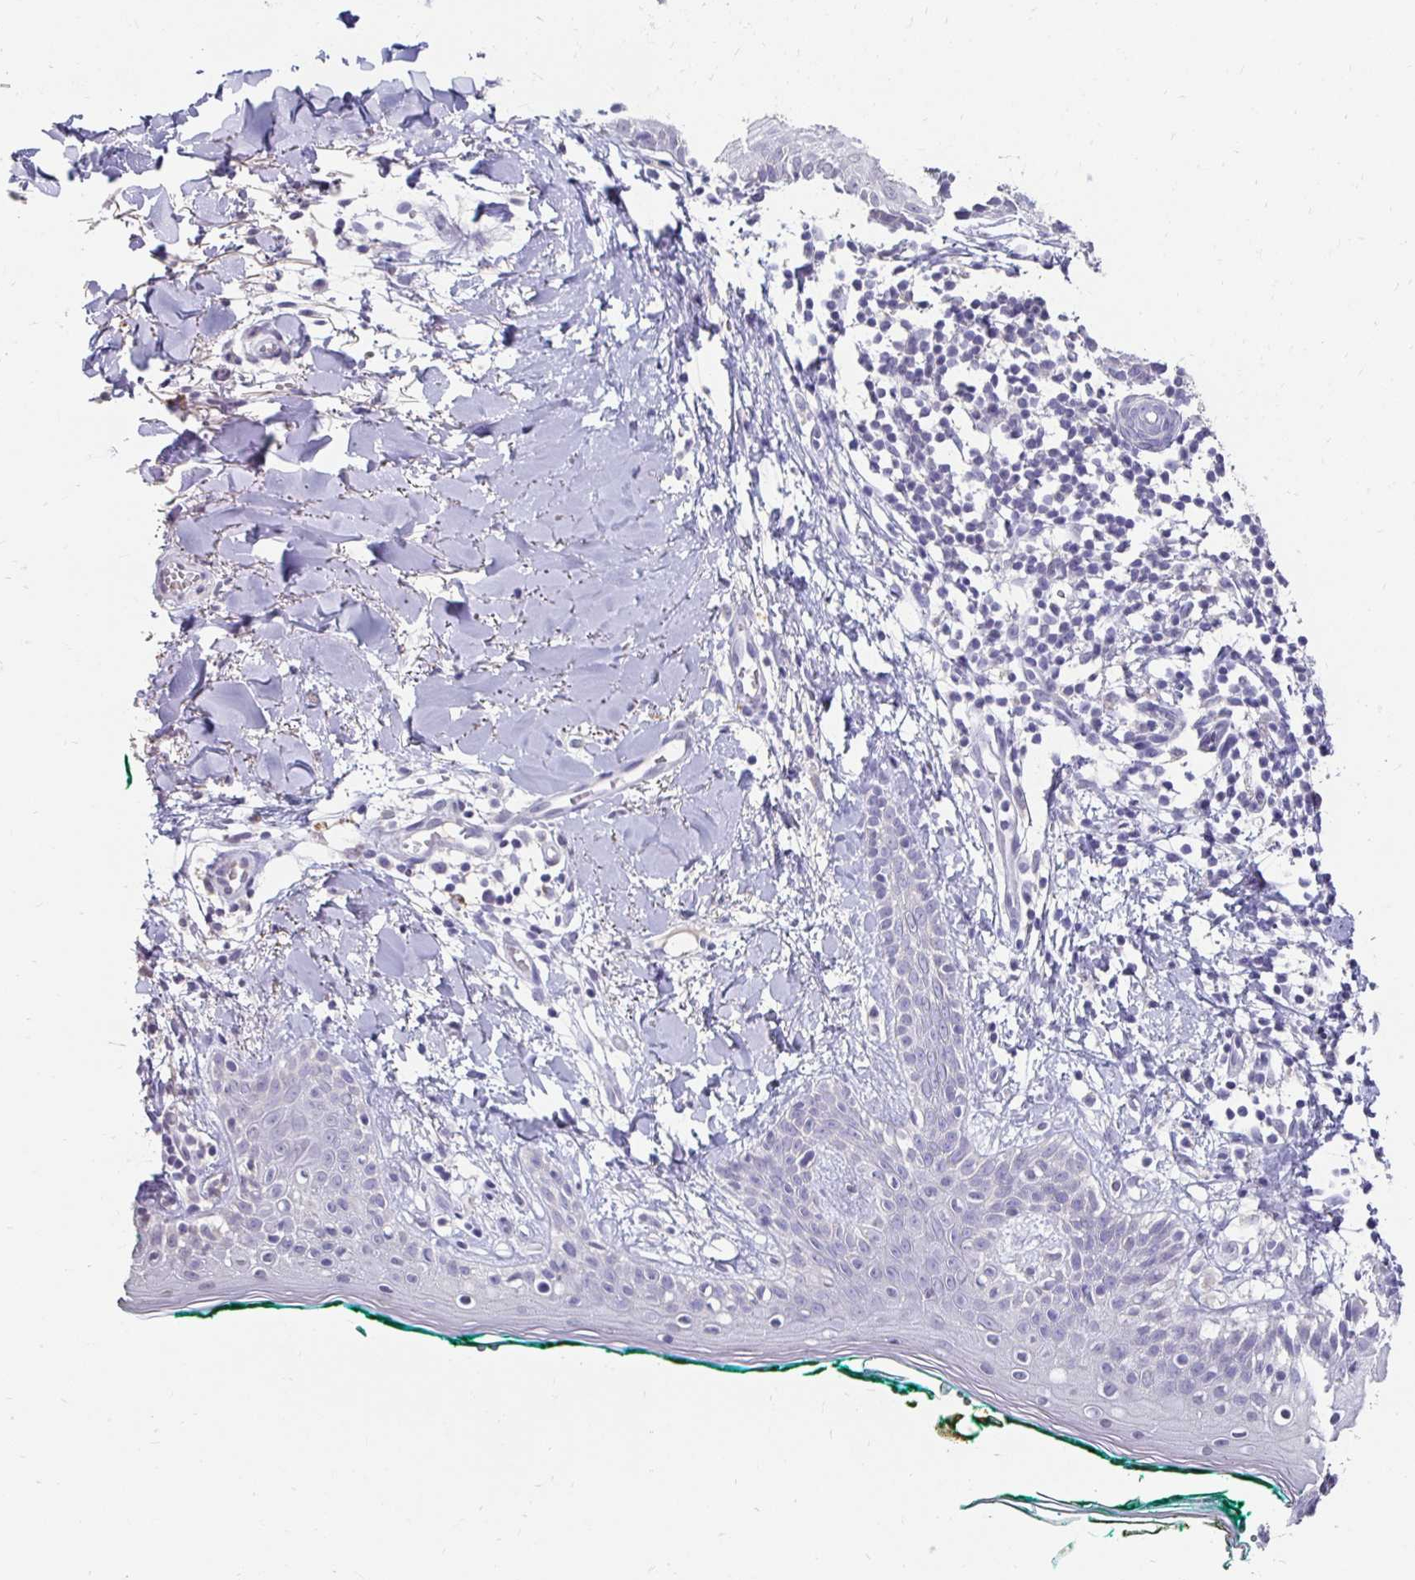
{"staining": {"intensity": "negative", "quantity": "none", "location": "none"}, "tissue": "skin", "cell_type": "Fibroblasts", "image_type": "normal", "snomed": [{"axis": "morphology", "description": "Normal tissue, NOS"}, {"axis": "topography", "description": "Skin"}], "caption": "The IHC histopathology image has no significant staining in fibroblasts of skin.", "gene": "GK2", "patient": {"sex": "female", "age": 34}}